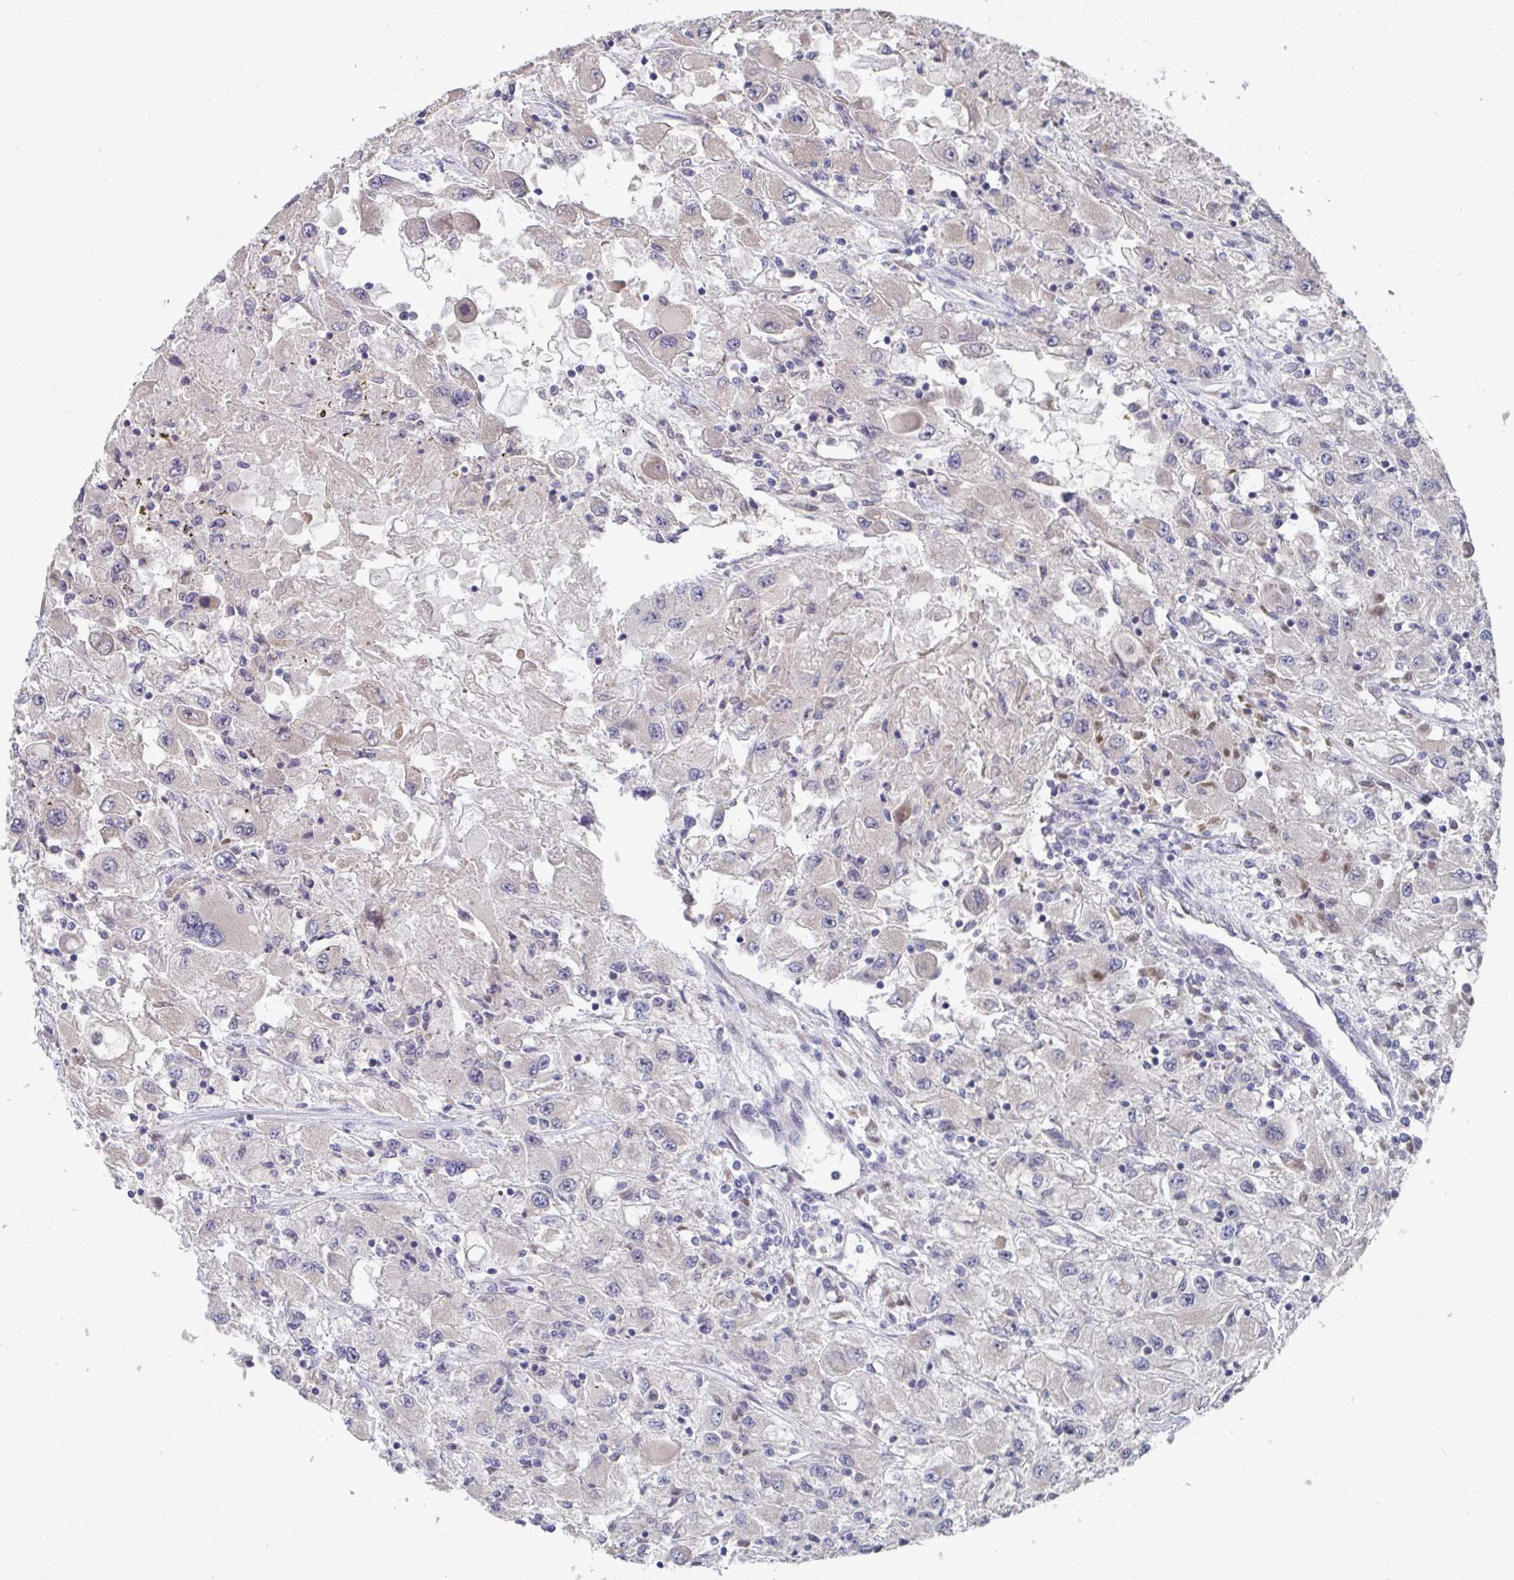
{"staining": {"intensity": "negative", "quantity": "none", "location": "none"}, "tissue": "renal cancer", "cell_type": "Tumor cells", "image_type": "cancer", "snomed": [{"axis": "morphology", "description": "Adenocarcinoma, NOS"}, {"axis": "topography", "description": "Kidney"}], "caption": "Immunohistochemistry of renal cancer shows no staining in tumor cells.", "gene": "JMJD1C", "patient": {"sex": "female", "age": 67}}